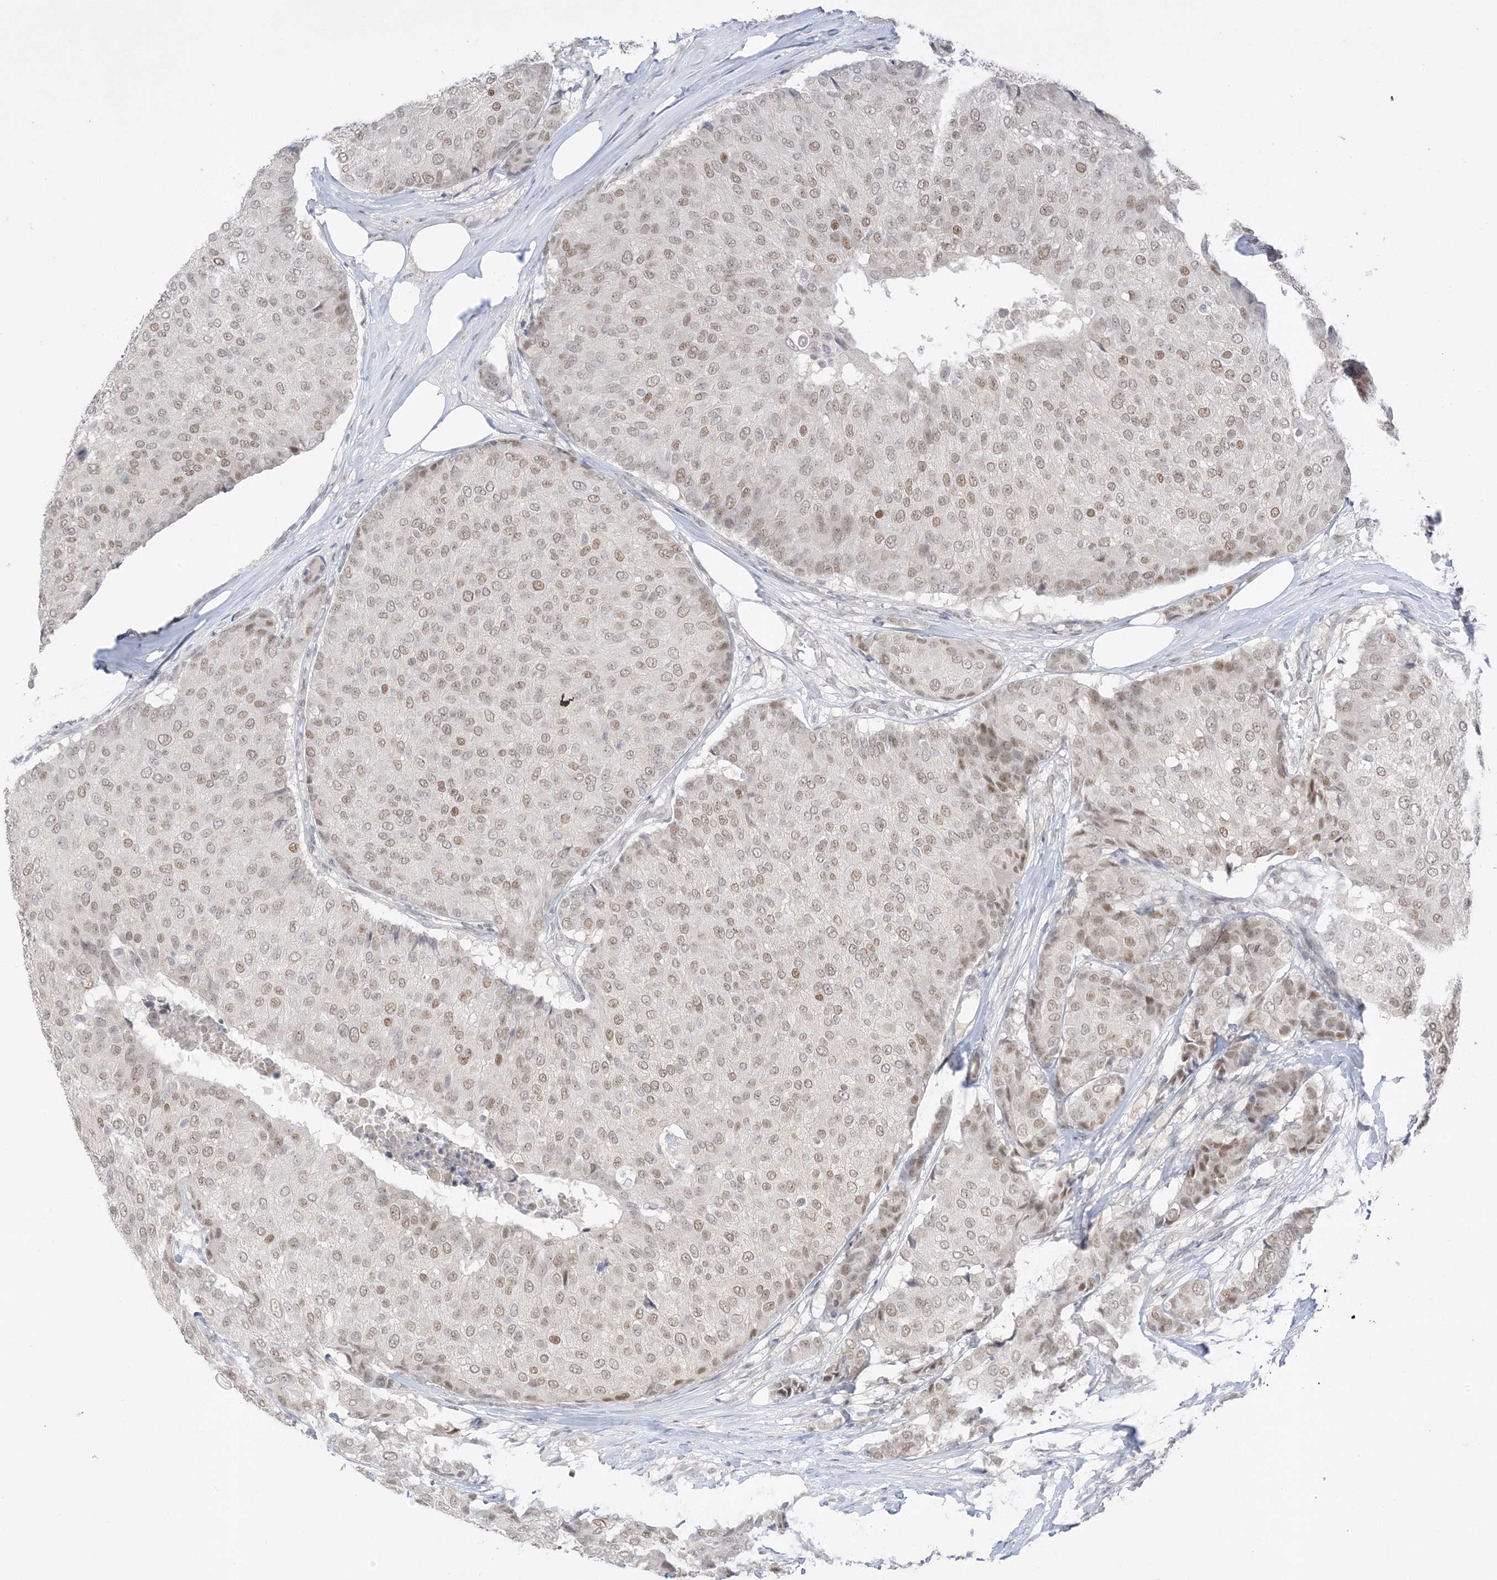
{"staining": {"intensity": "moderate", "quantity": "<25%", "location": "nuclear"}, "tissue": "breast cancer", "cell_type": "Tumor cells", "image_type": "cancer", "snomed": [{"axis": "morphology", "description": "Duct carcinoma"}, {"axis": "topography", "description": "Breast"}], "caption": "This is a histology image of IHC staining of invasive ductal carcinoma (breast), which shows moderate positivity in the nuclear of tumor cells.", "gene": "MSL3", "patient": {"sex": "female", "age": 75}}